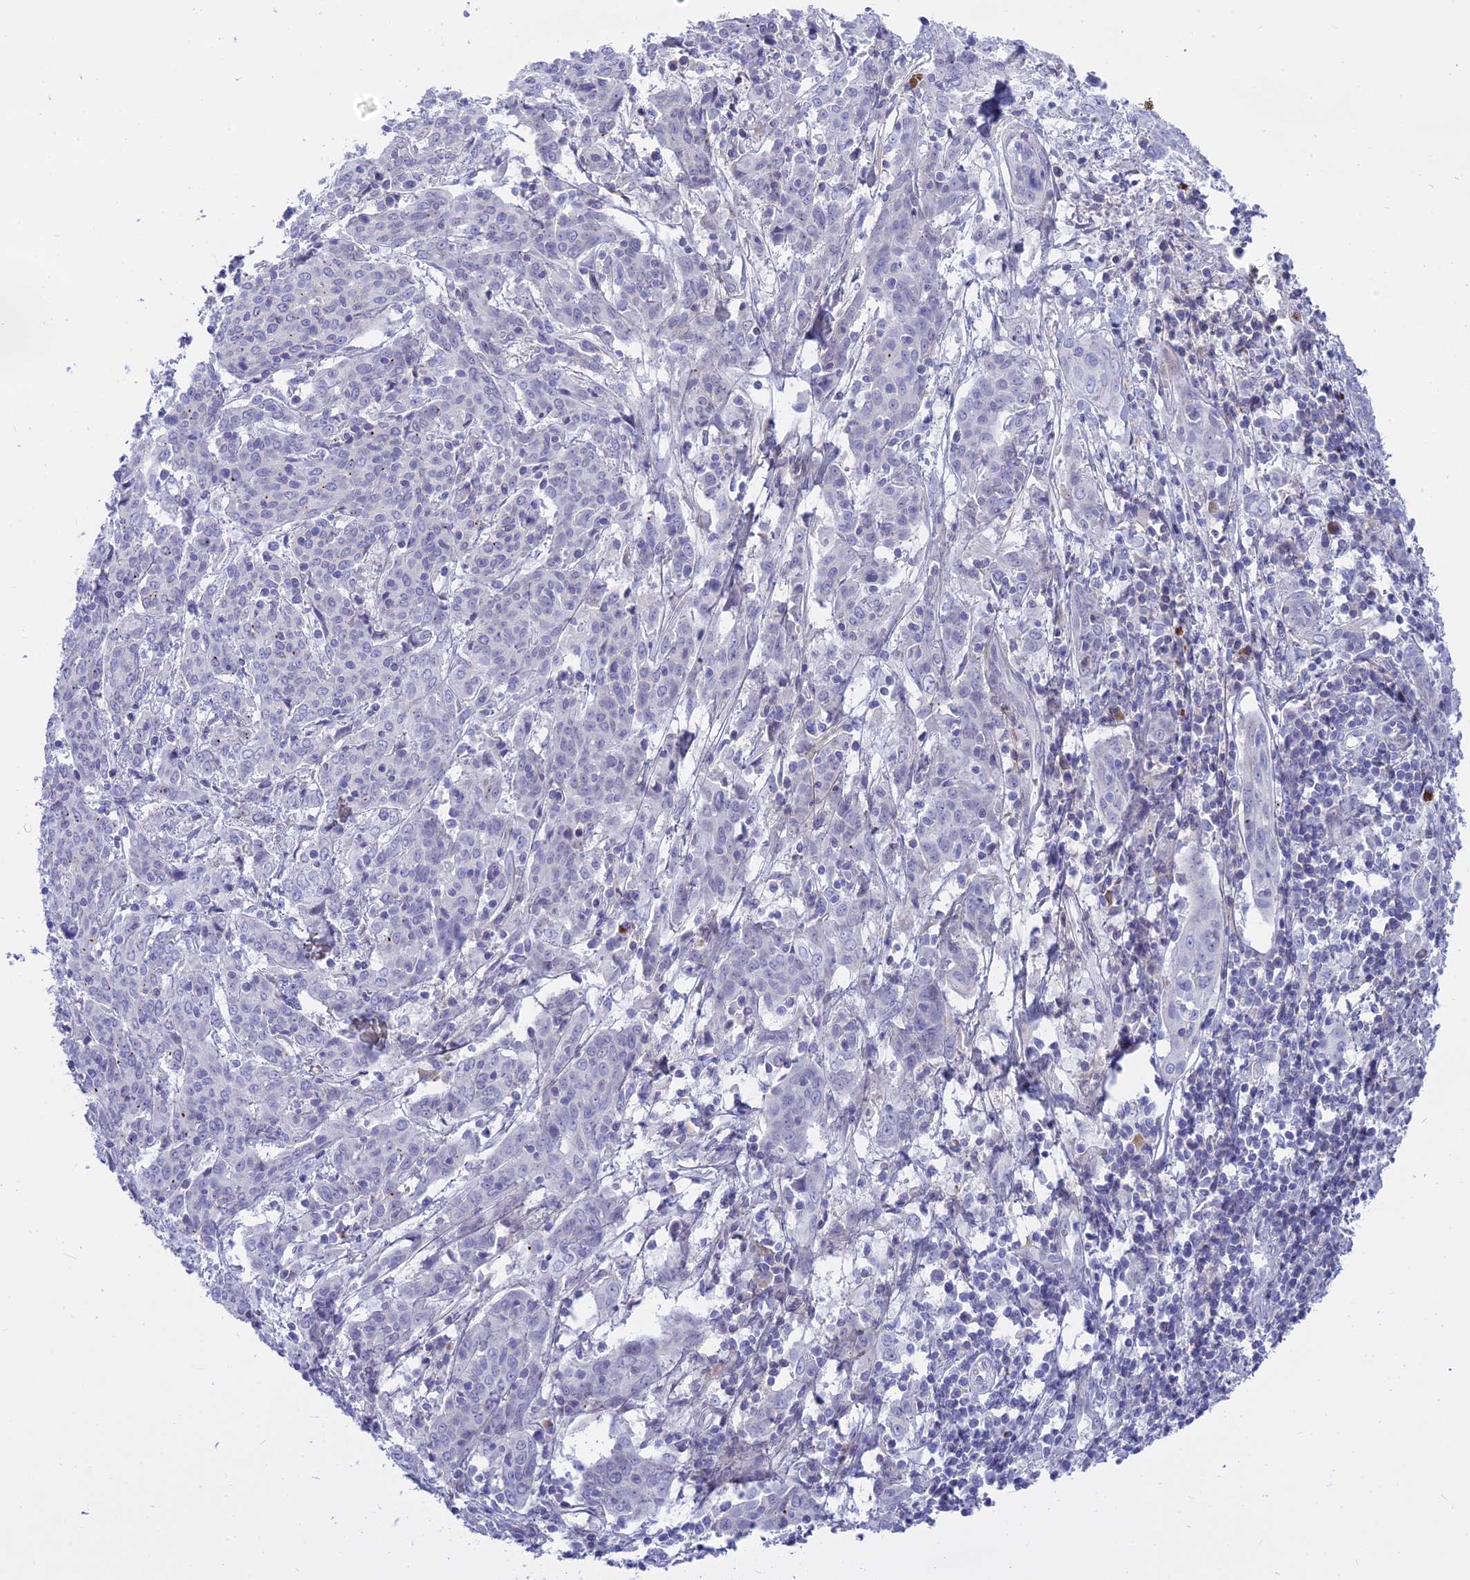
{"staining": {"intensity": "negative", "quantity": "none", "location": "none"}, "tissue": "cervical cancer", "cell_type": "Tumor cells", "image_type": "cancer", "snomed": [{"axis": "morphology", "description": "Squamous cell carcinoma, NOS"}, {"axis": "topography", "description": "Cervix"}], "caption": "A high-resolution photomicrograph shows immunohistochemistry (IHC) staining of squamous cell carcinoma (cervical), which reveals no significant positivity in tumor cells. (DAB immunohistochemistry visualized using brightfield microscopy, high magnification).", "gene": "MBD3L1", "patient": {"sex": "female", "age": 67}}